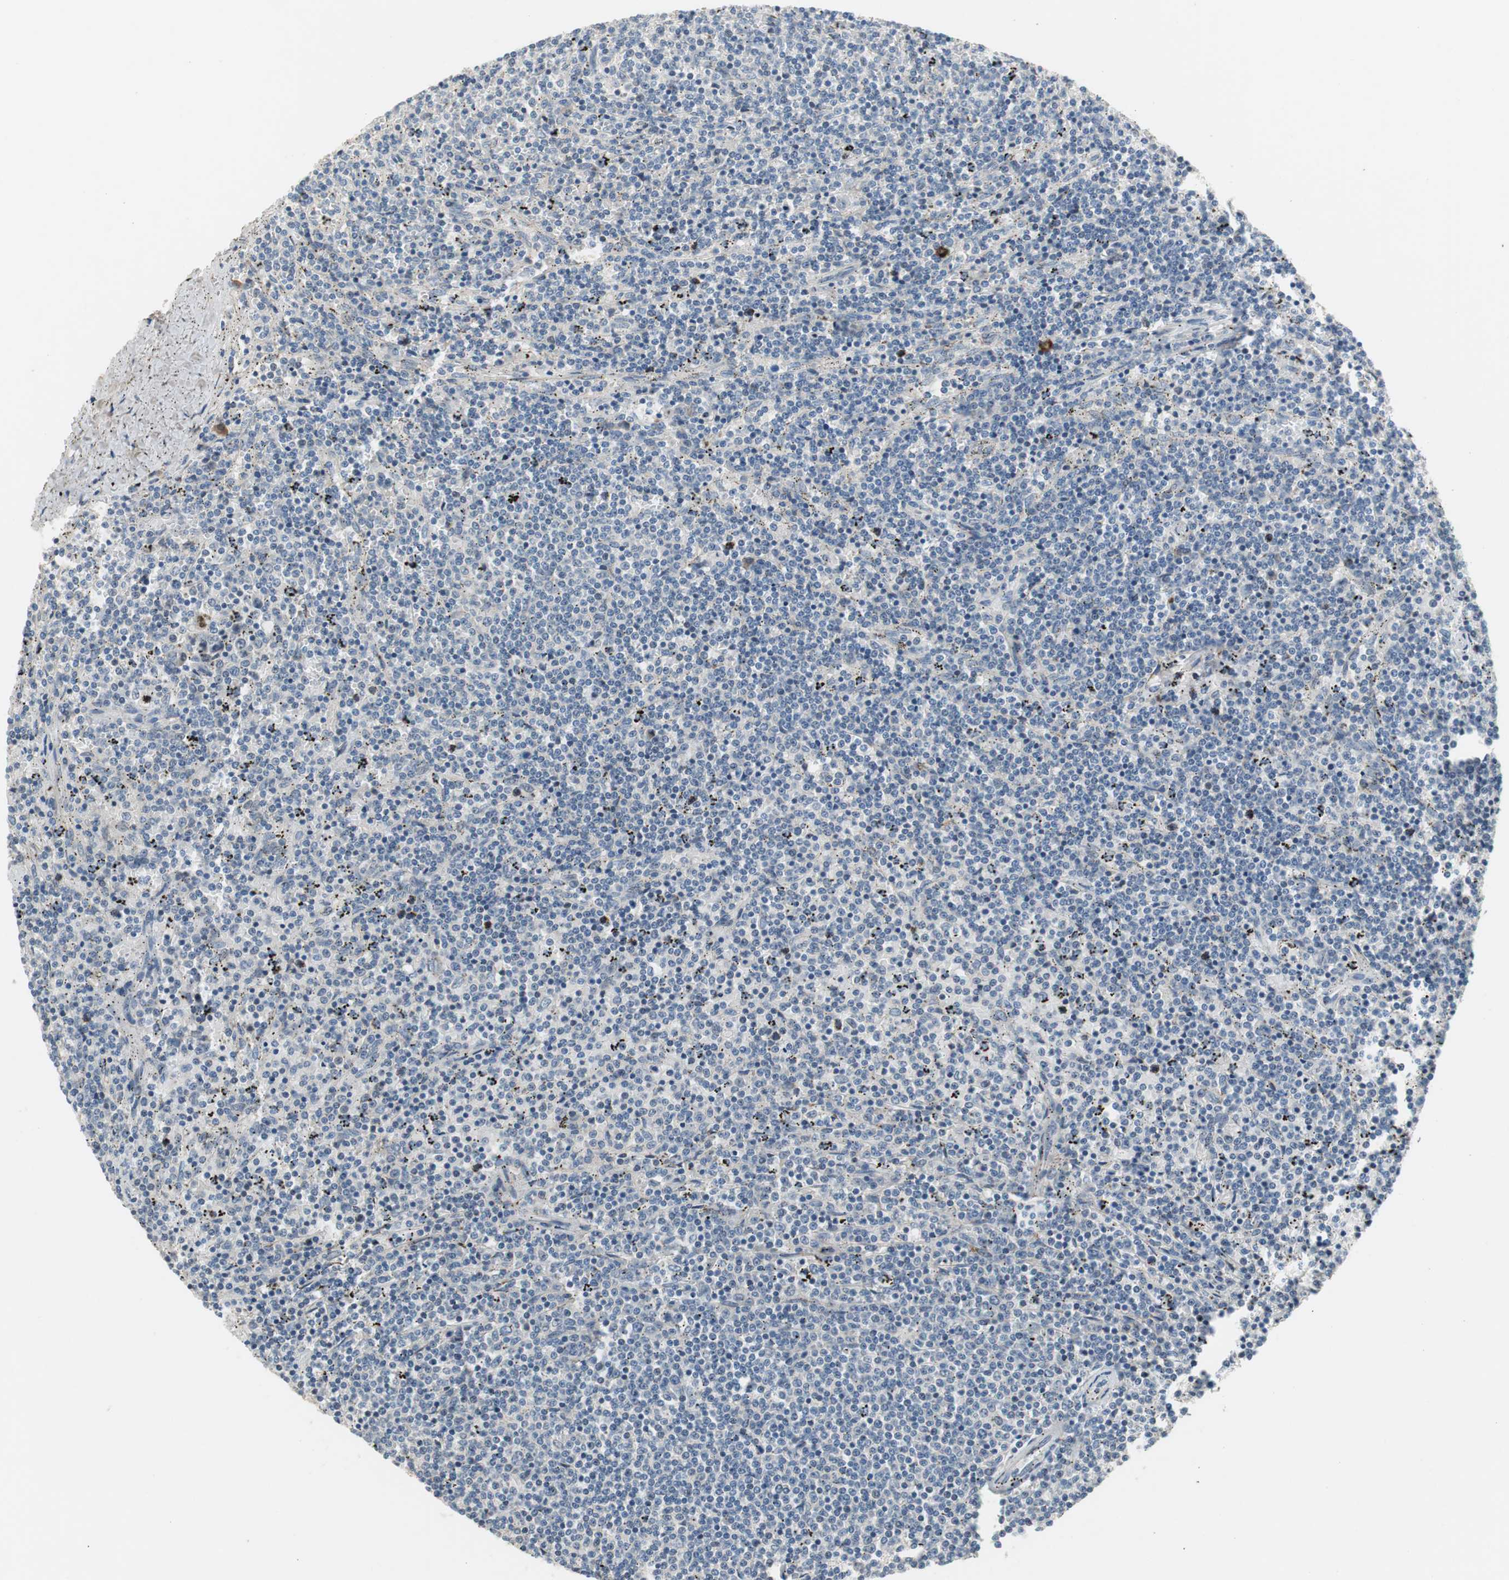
{"staining": {"intensity": "negative", "quantity": "none", "location": "none"}, "tissue": "lymphoma", "cell_type": "Tumor cells", "image_type": "cancer", "snomed": [{"axis": "morphology", "description": "Malignant lymphoma, non-Hodgkin's type, Low grade"}, {"axis": "topography", "description": "Spleen"}], "caption": "The IHC histopathology image has no significant staining in tumor cells of lymphoma tissue.", "gene": "COL12A1", "patient": {"sex": "female", "age": 50}}